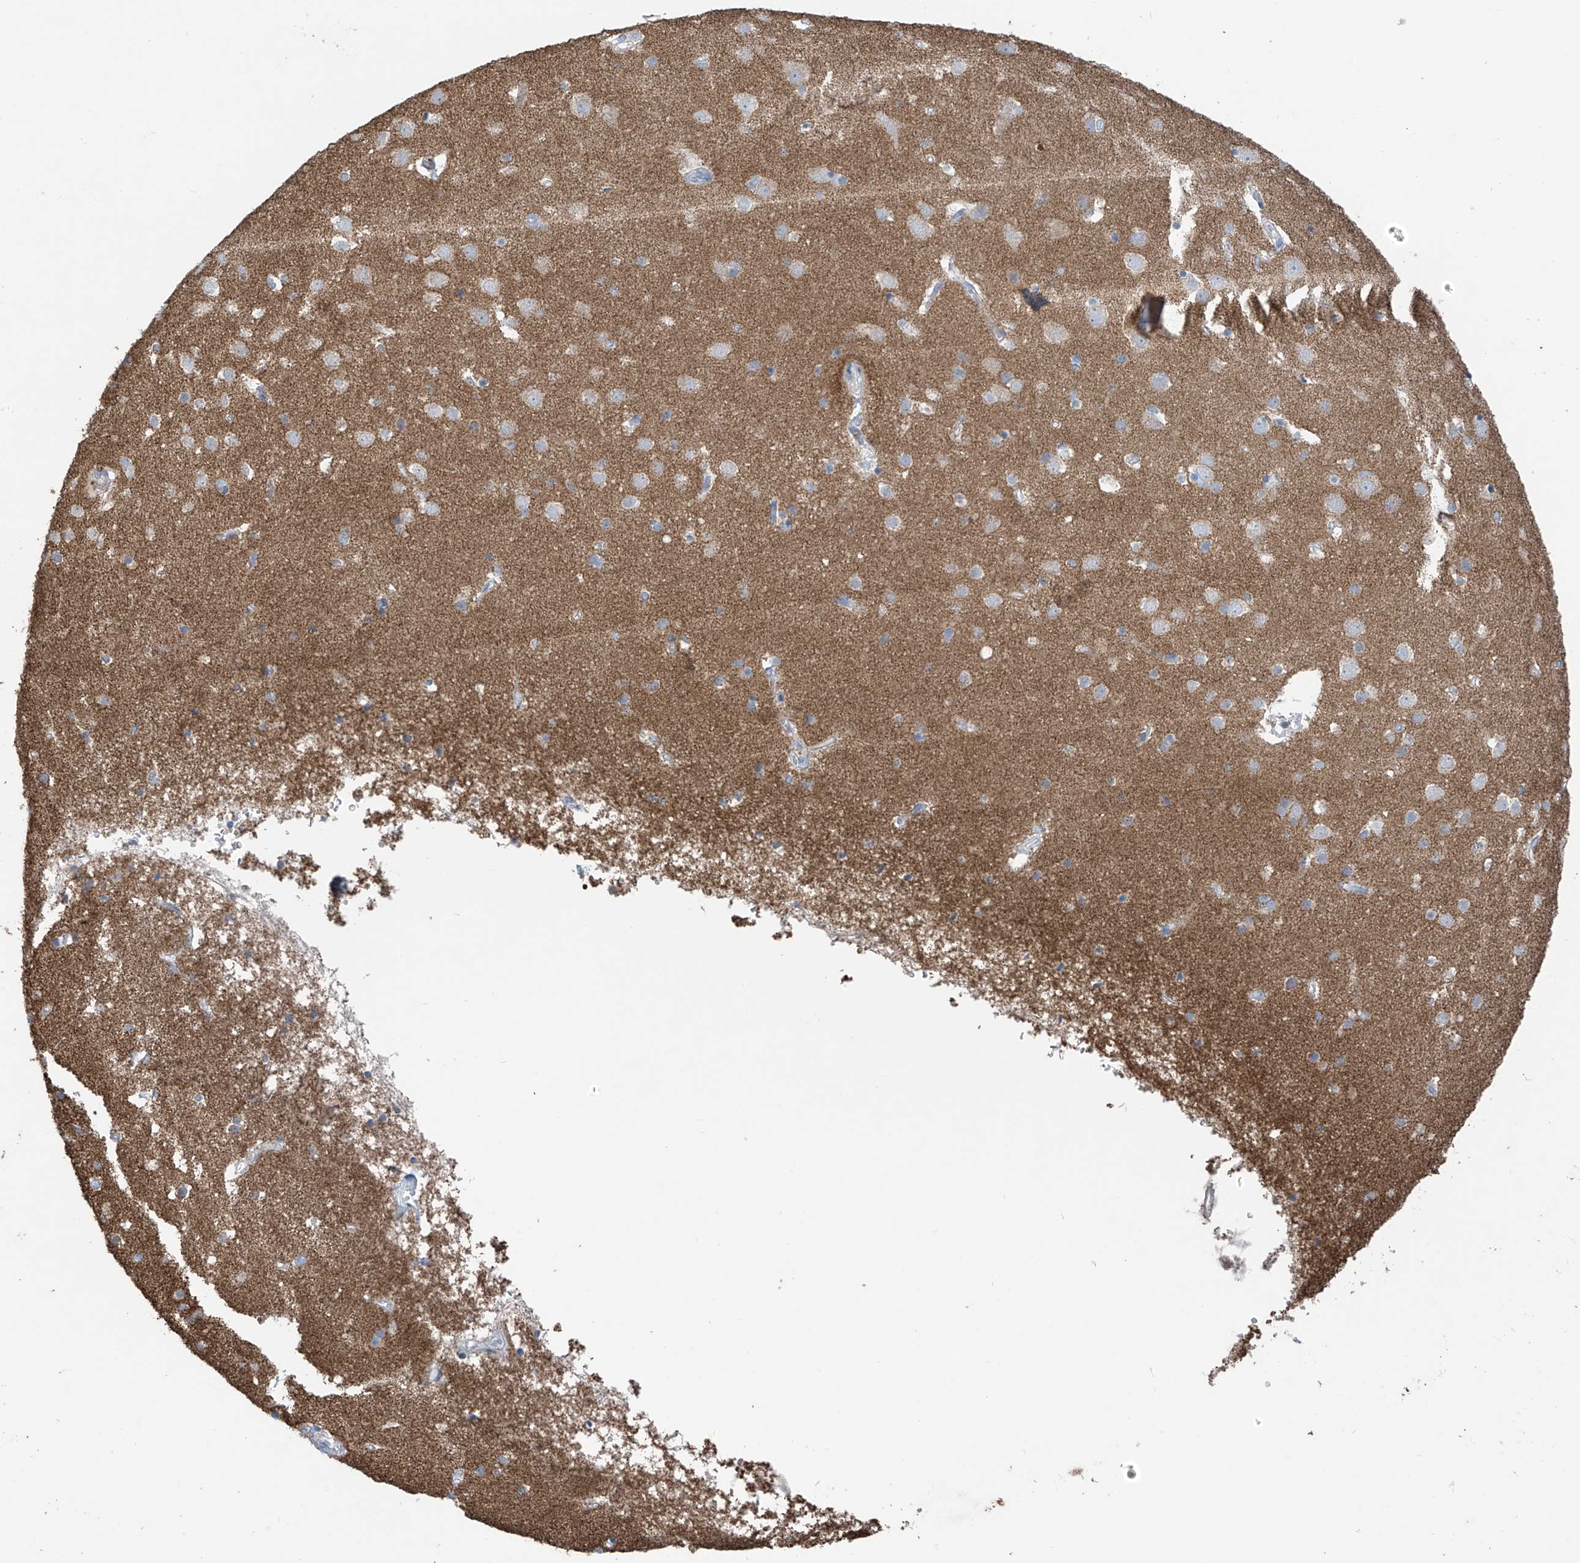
{"staining": {"intensity": "negative", "quantity": "none", "location": "none"}, "tissue": "cerebral cortex", "cell_type": "Endothelial cells", "image_type": "normal", "snomed": [{"axis": "morphology", "description": "Normal tissue, NOS"}, {"axis": "topography", "description": "Cerebral cortex"}], "caption": "This is a image of IHC staining of unremarkable cerebral cortex, which shows no positivity in endothelial cells.", "gene": "SYN3", "patient": {"sex": "male", "age": 54}}